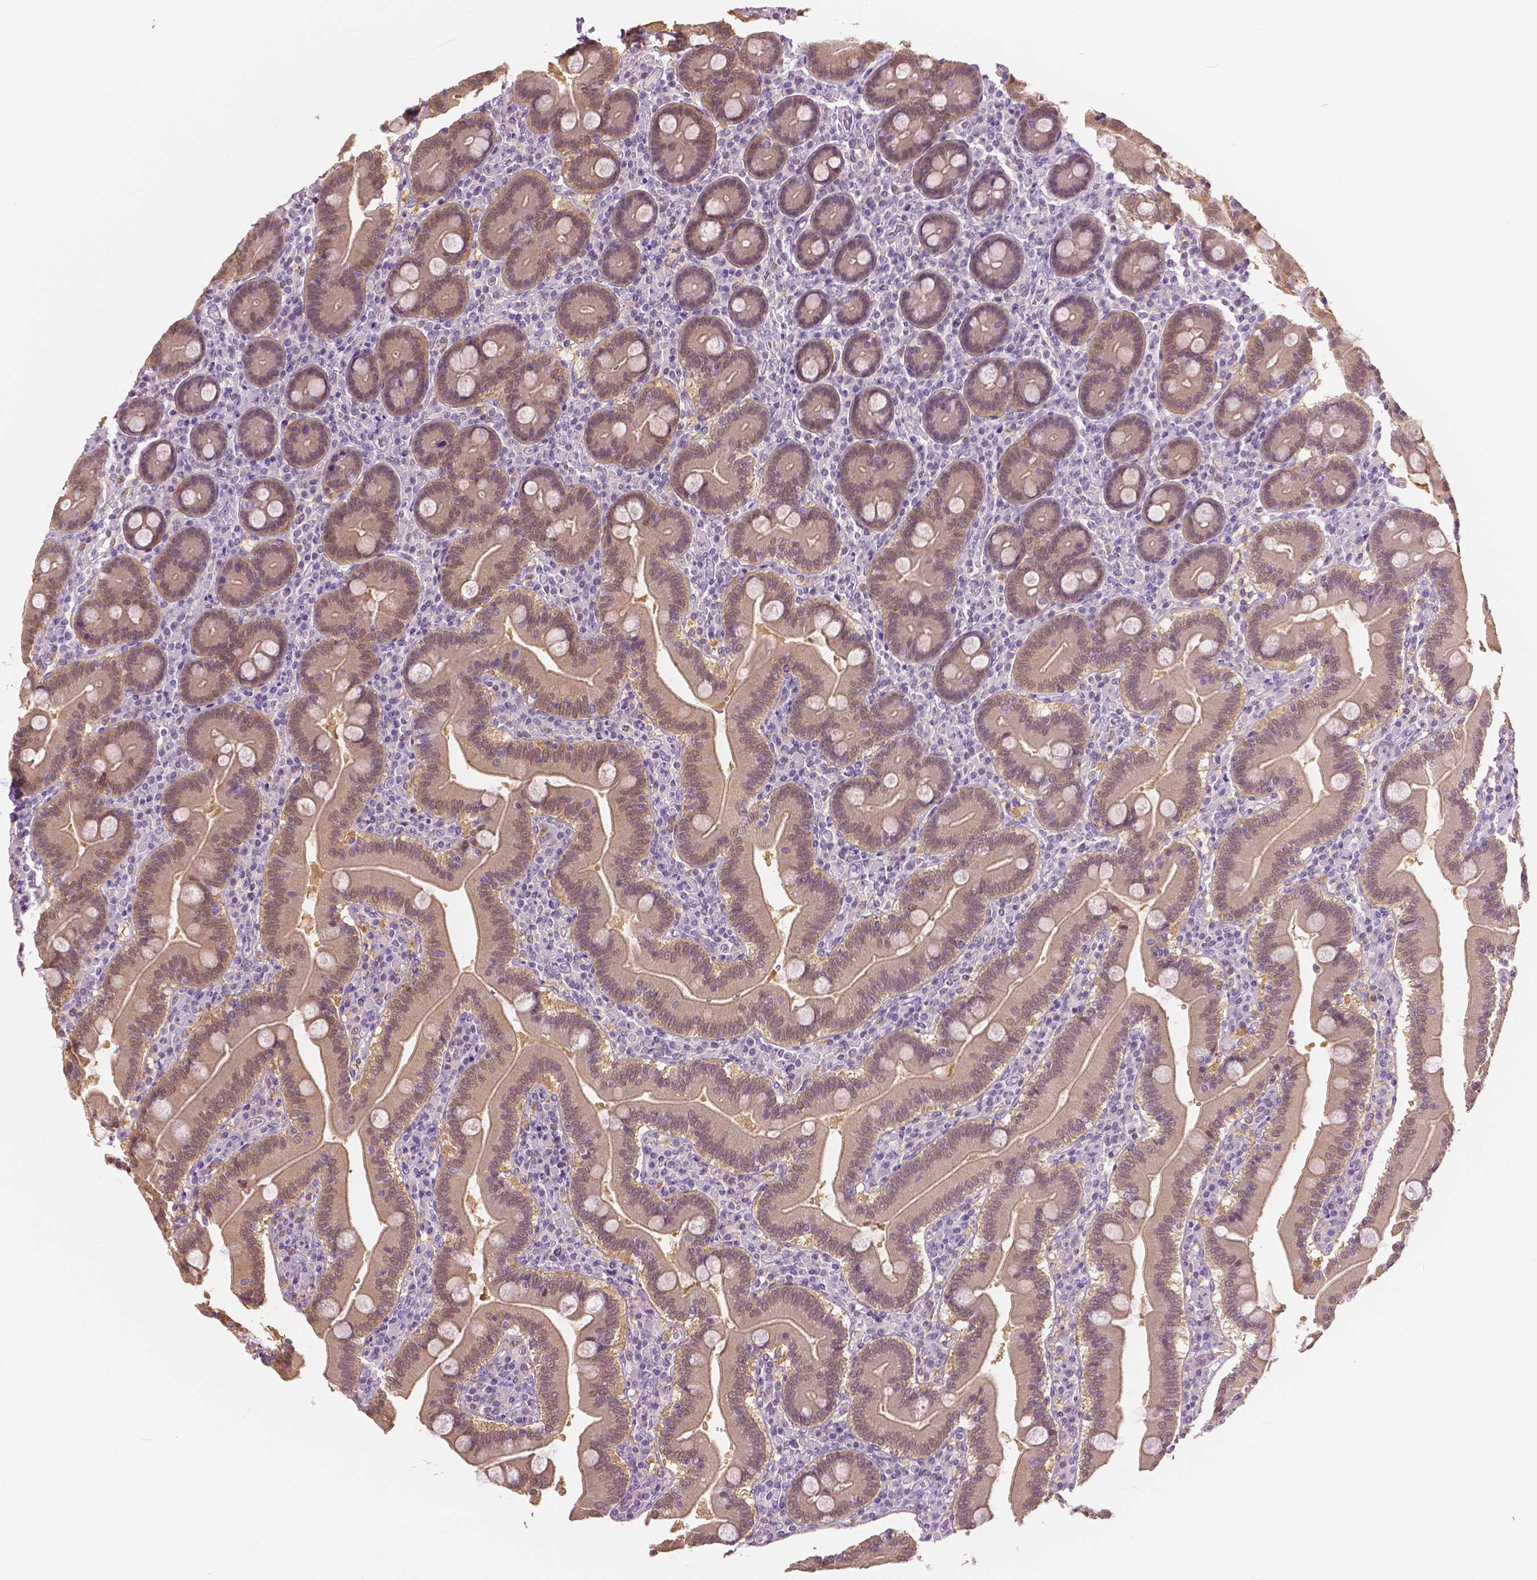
{"staining": {"intensity": "weak", "quantity": "25%-75%", "location": "cytoplasmic/membranous,nuclear"}, "tissue": "duodenum", "cell_type": "Glandular cells", "image_type": "normal", "snomed": [{"axis": "morphology", "description": "Normal tissue, NOS"}, {"axis": "topography", "description": "Duodenum"}], "caption": "Duodenum stained with DAB (3,3'-diaminobenzidine) immunohistochemistry (IHC) shows low levels of weak cytoplasmic/membranous,nuclear expression in approximately 25%-75% of glandular cells.", "gene": "GALM", "patient": {"sex": "female", "age": 62}}